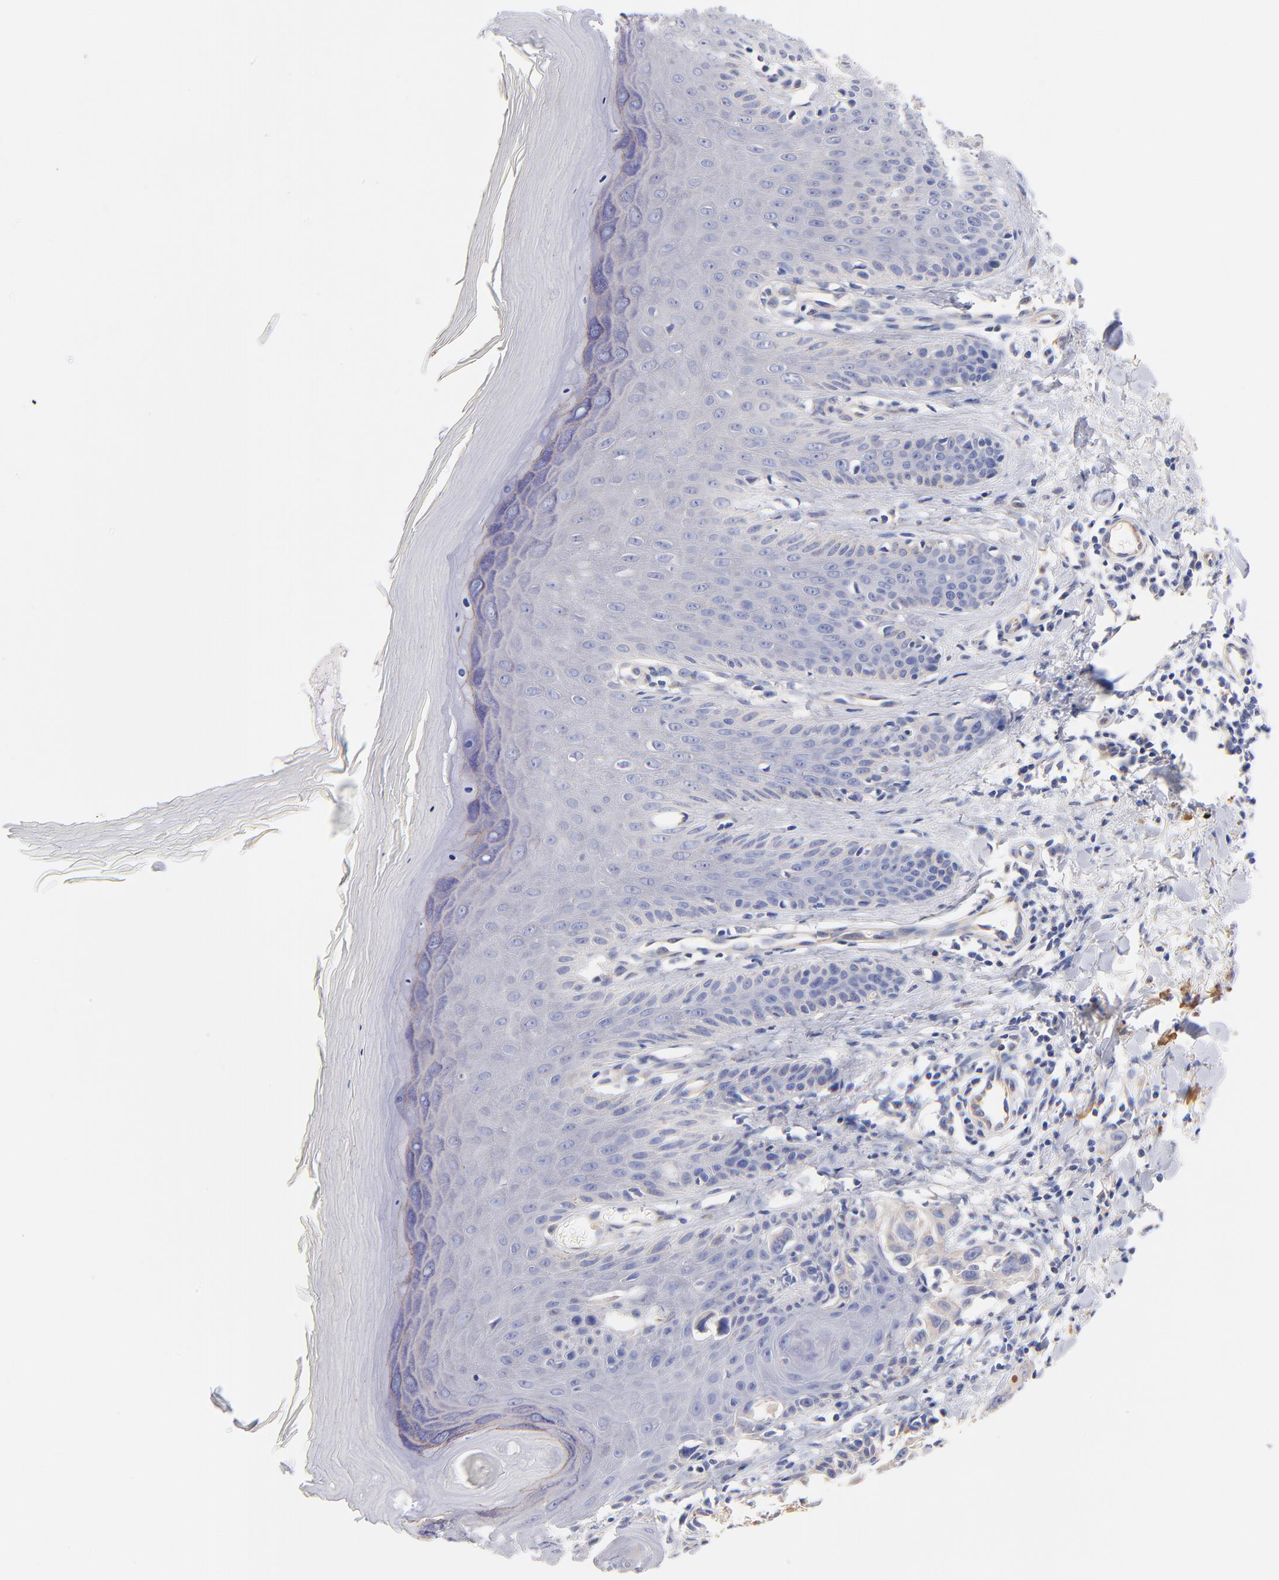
{"staining": {"intensity": "weak", "quantity": "25%-75%", "location": "cytoplasmic/membranous"}, "tissue": "melanoma", "cell_type": "Tumor cells", "image_type": "cancer", "snomed": [{"axis": "morphology", "description": "Malignant melanoma, NOS"}, {"axis": "topography", "description": "Skin"}], "caption": "A brown stain labels weak cytoplasmic/membranous staining of a protein in human malignant melanoma tumor cells. Immunohistochemistry (ihc) stains the protein of interest in brown and the nuclei are stained blue.", "gene": "HS3ST1", "patient": {"sex": "female", "age": 77}}